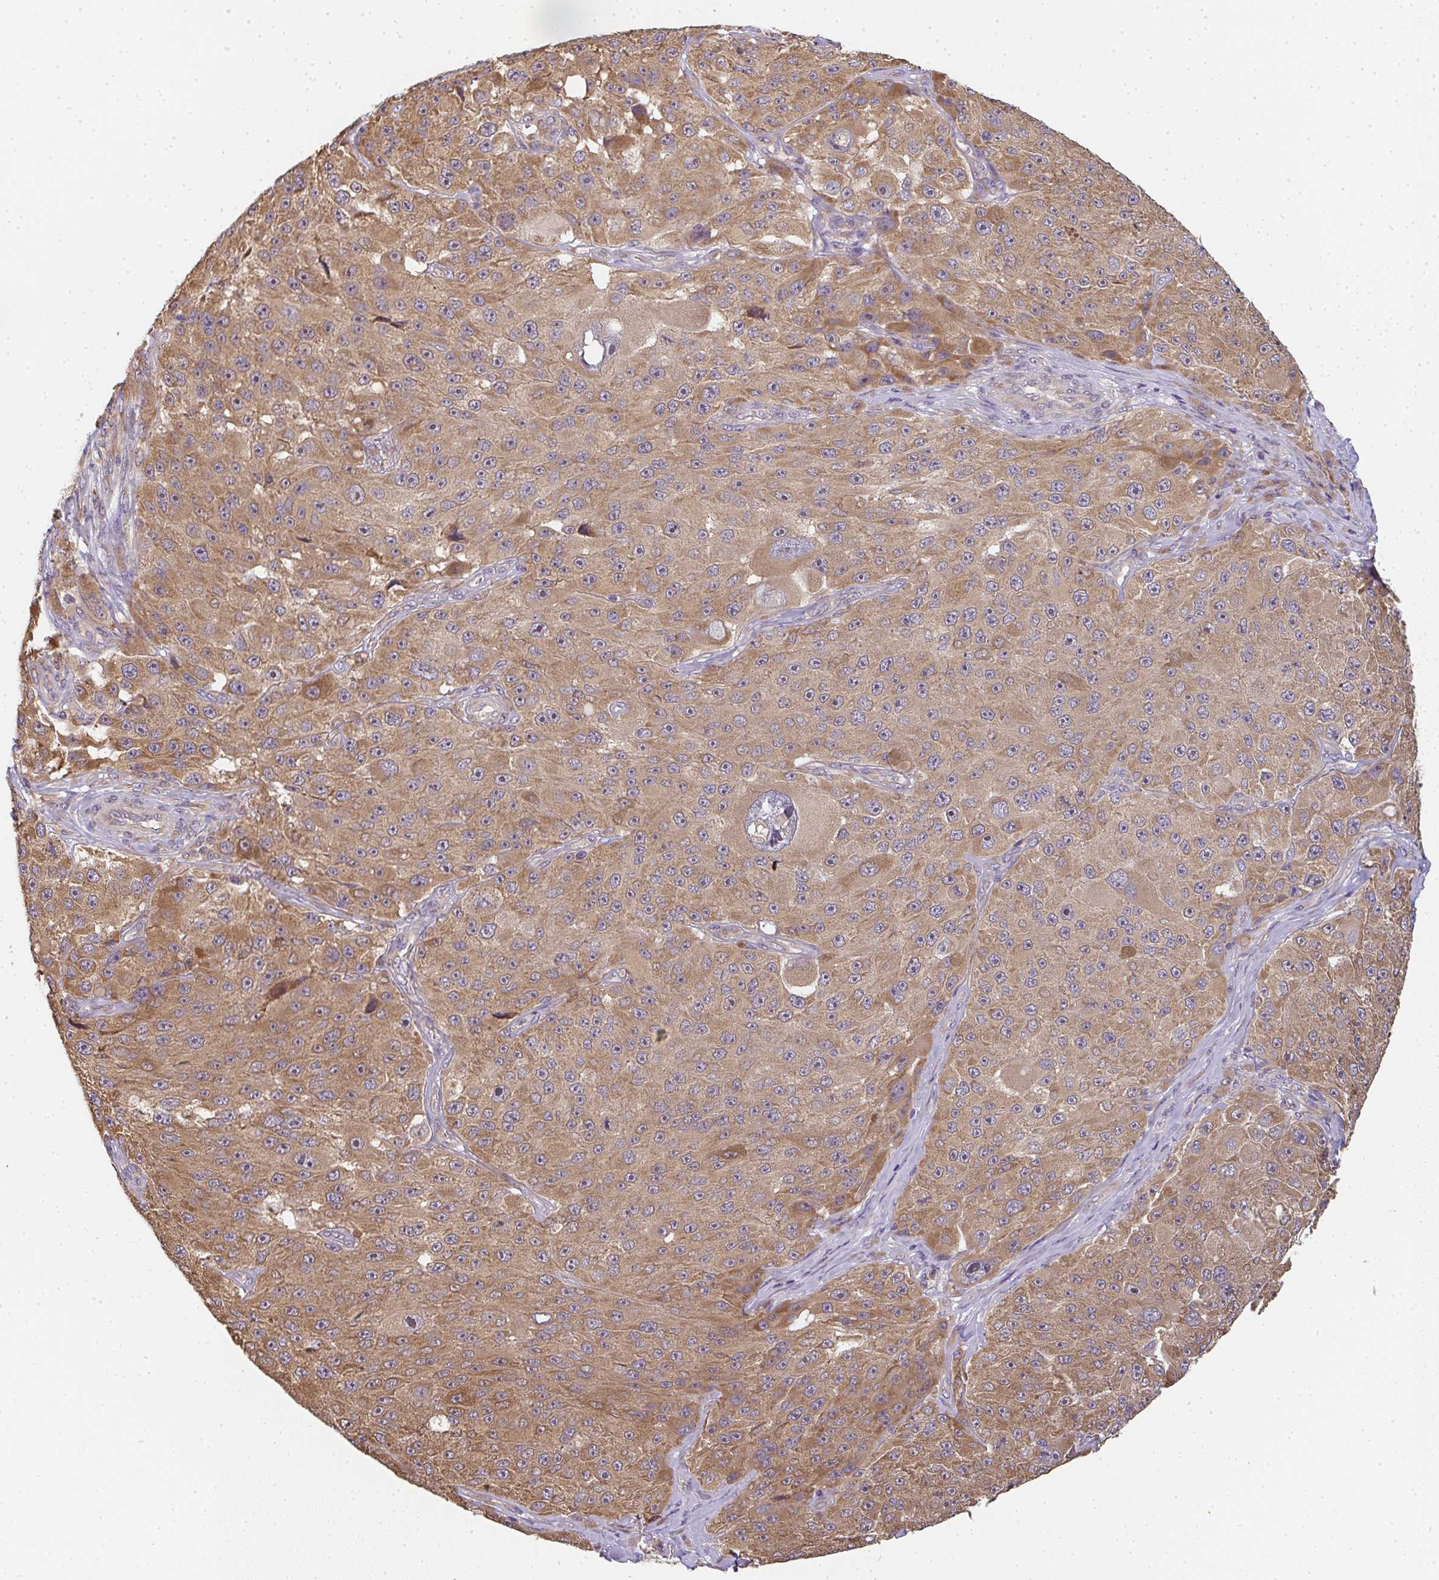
{"staining": {"intensity": "moderate", "quantity": ">75%", "location": "cytoplasmic/membranous"}, "tissue": "melanoma", "cell_type": "Tumor cells", "image_type": "cancer", "snomed": [{"axis": "morphology", "description": "Malignant melanoma, Metastatic site"}, {"axis": "topography", "description": "Lymph node"}], "caption": "Tumor cells demonstrate medium levels of moderate cytoplasmic/membranous staining in approximately >75% of cells in melanoma.", "gene": "SLC35B3", "patient": {"sex": "male", "age": 62}}